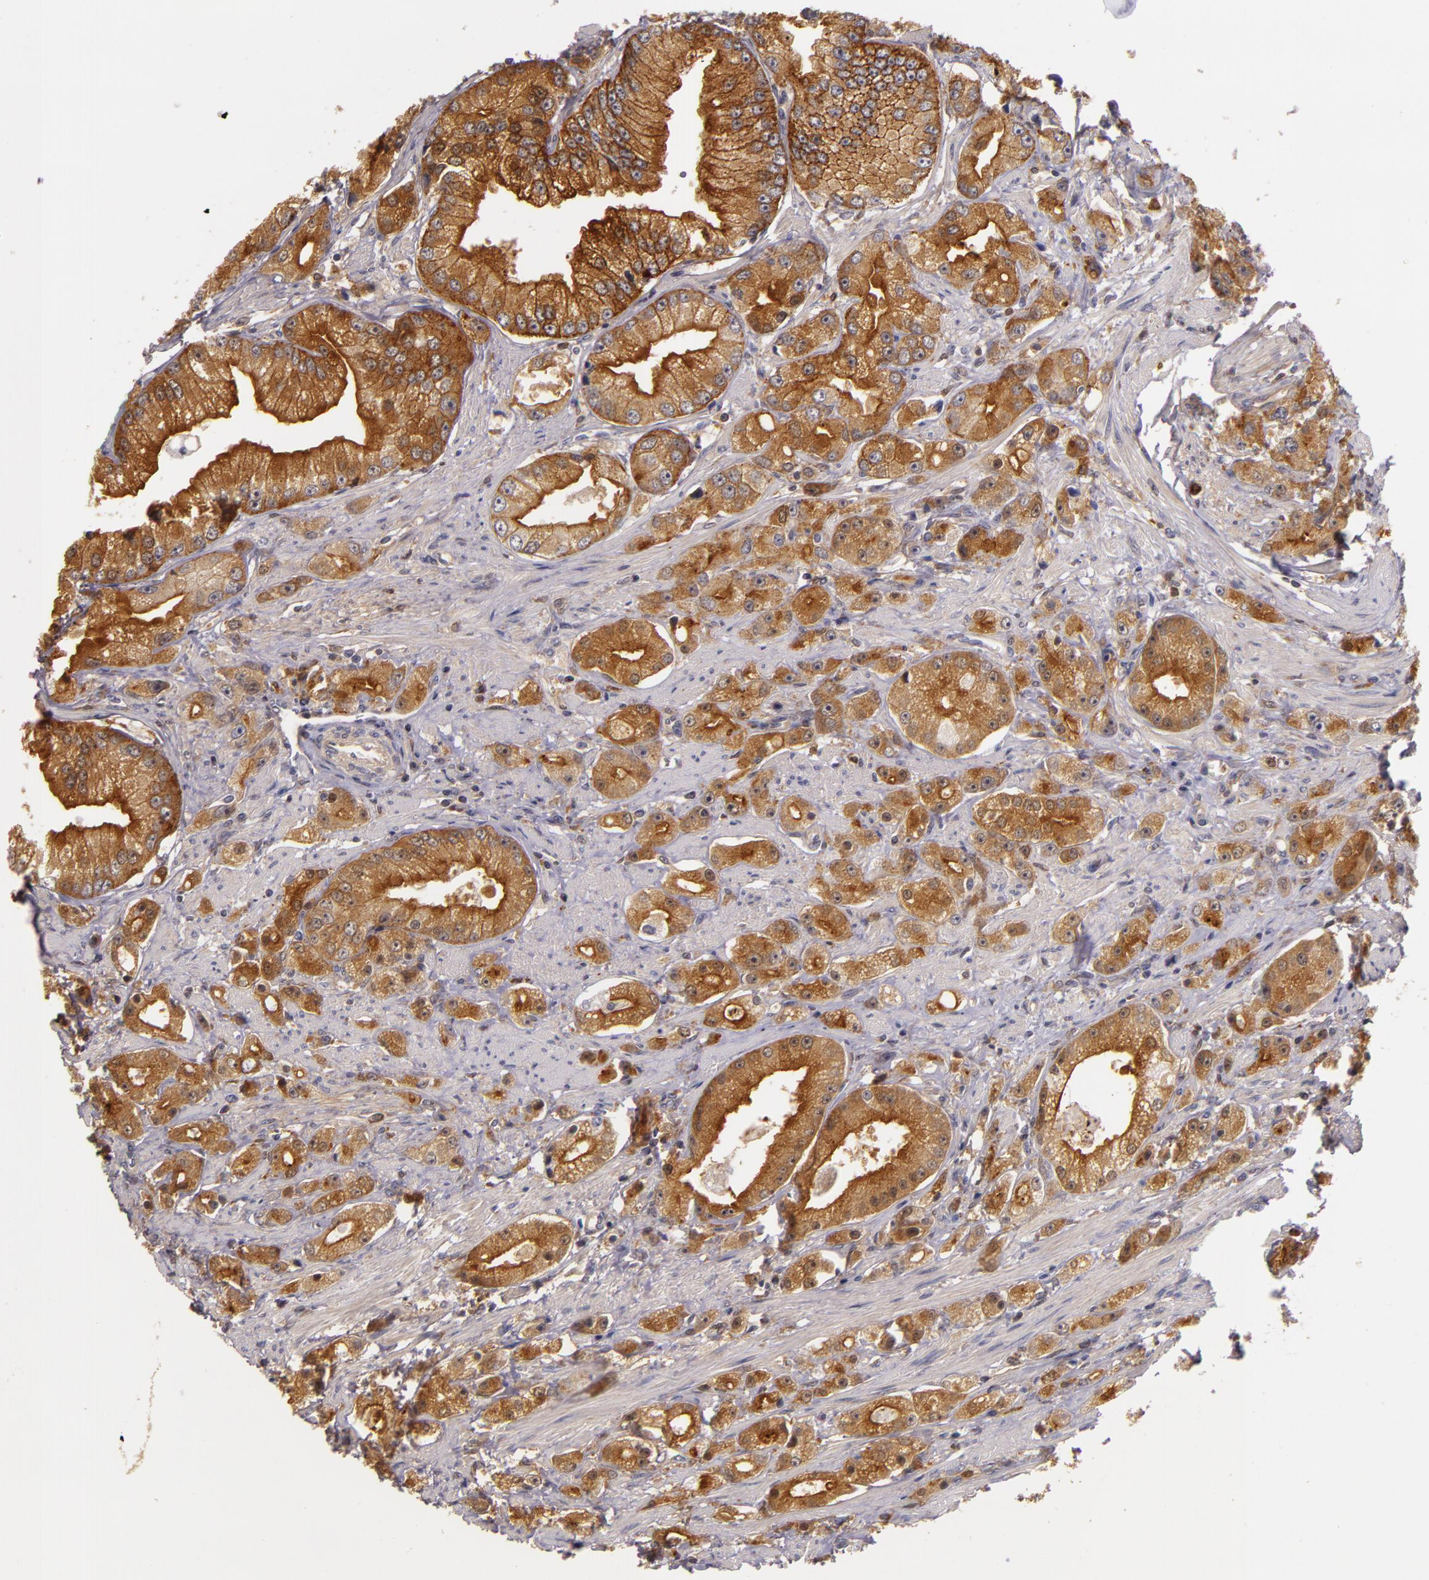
{"staining": {"intensity": "strong", "quantity": ">75%", "location": "cytoplasmic/membranous"}, "tissue": "prostate cancer", "cell_type": "Tumor cells", "image_type": "cancer", "snomed": [{"axis": "morphology", "description": "Adenocarcinoma, Medium grade"}, {"axis": "topography", "description": "Prostate"}], "caption": "A histopathology image showing strong cytoplasmic/membranous staining in about >75% of tumor cells in medium-grade adenocarcinoma (prostate), as visualized by brown immunohistochemical staining.", "gene": "TOM1", "patient": {"sex": "male", "age": 72}}